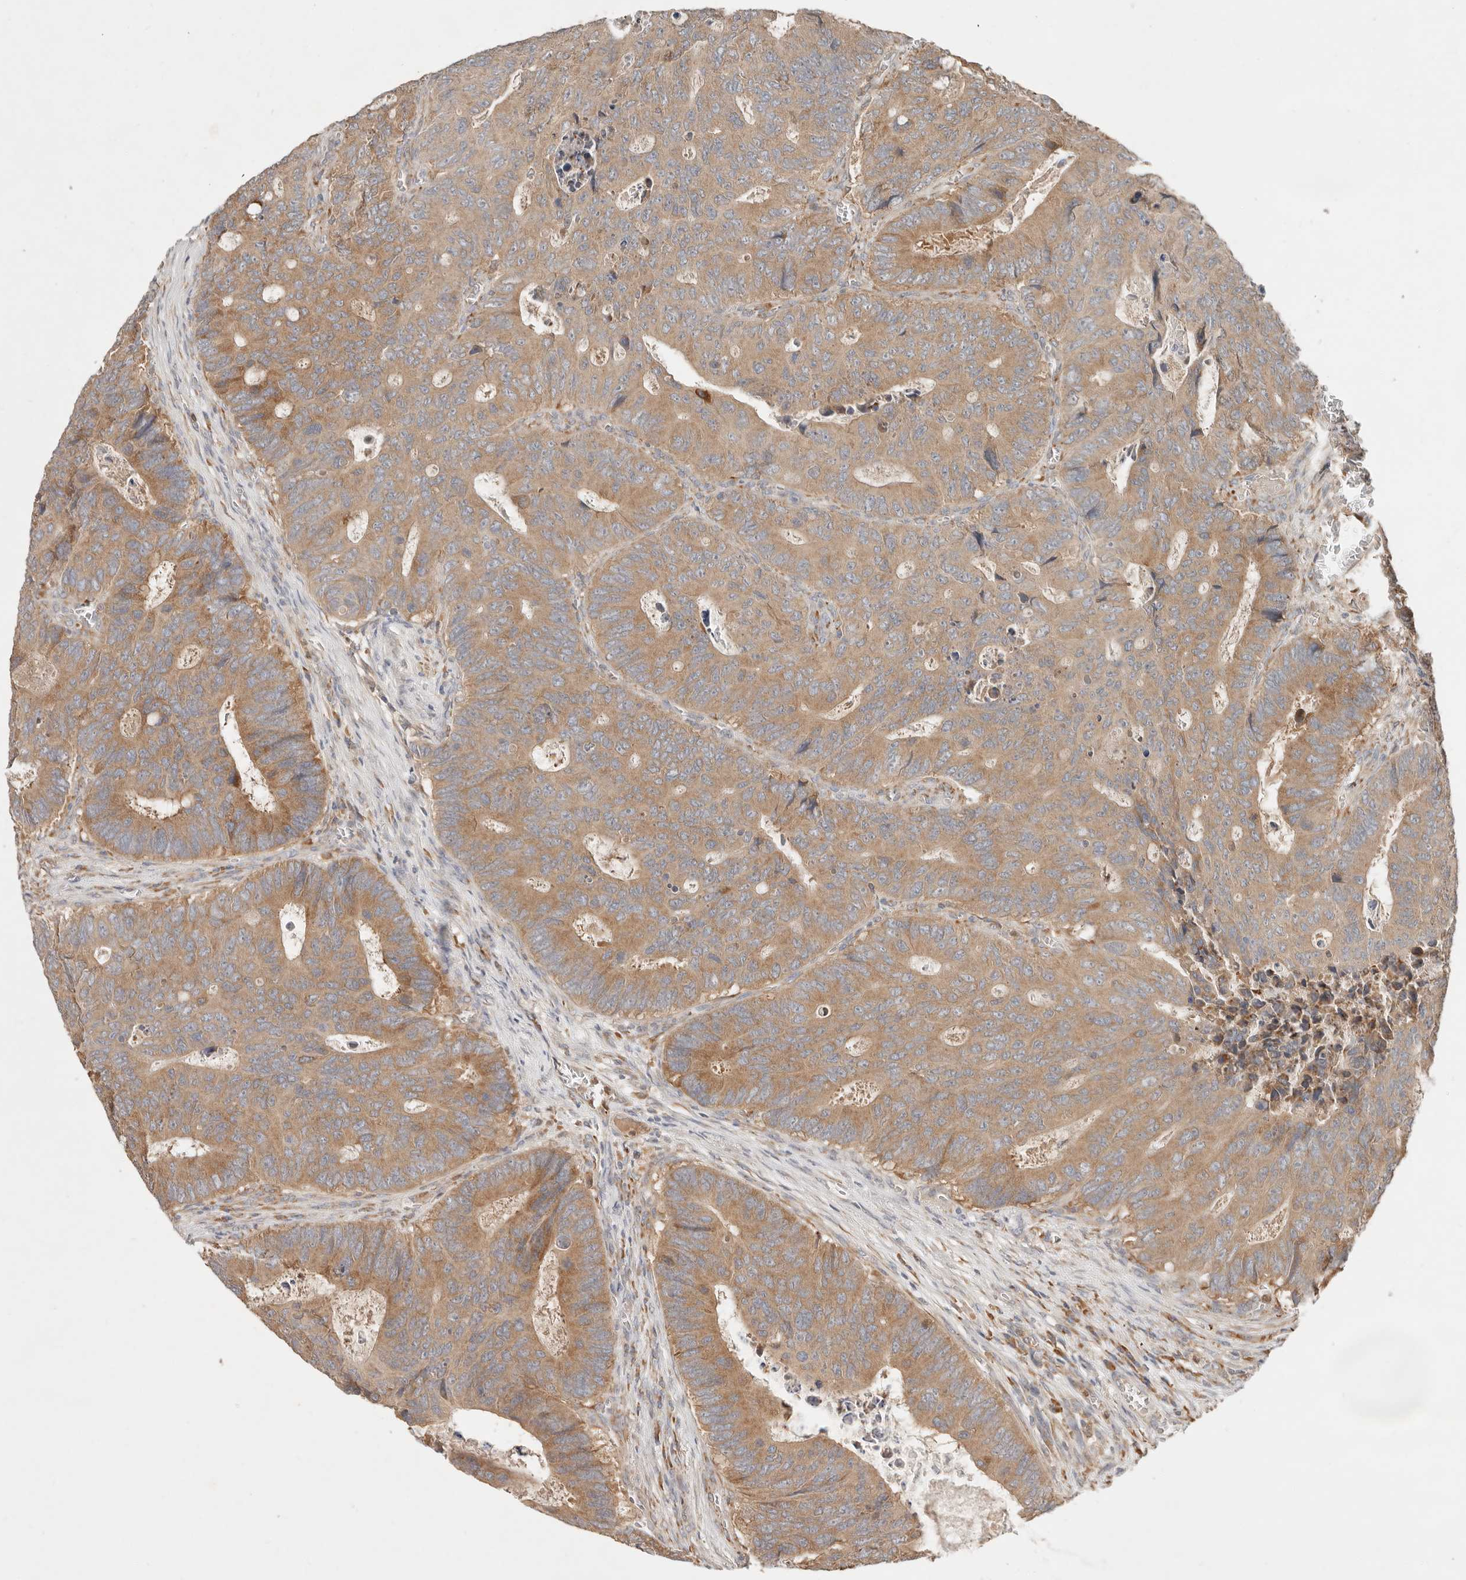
{"staining": {"intensity": "moderate", "quantity": ">75%", "location": "cytoplasmic/membranous"}, "tissue": "colorectal cancer", "cell_type": "Tumor cells", "image_type": "cancer", "snomed": [{"axis": "morphology", "description": "Adenocarcinoma, NOS"}, {"axis": "topography", "description": "Colon"}], "caption": "The histopathology image demonstrates a brown stain indicating the presence of a protein in the cytoplasmic/membranous of tumor cells in adenocarcinoma (colorectal).", "gene": "ARHGEF10L", "patient": {"sex": "male", "age": 87}}